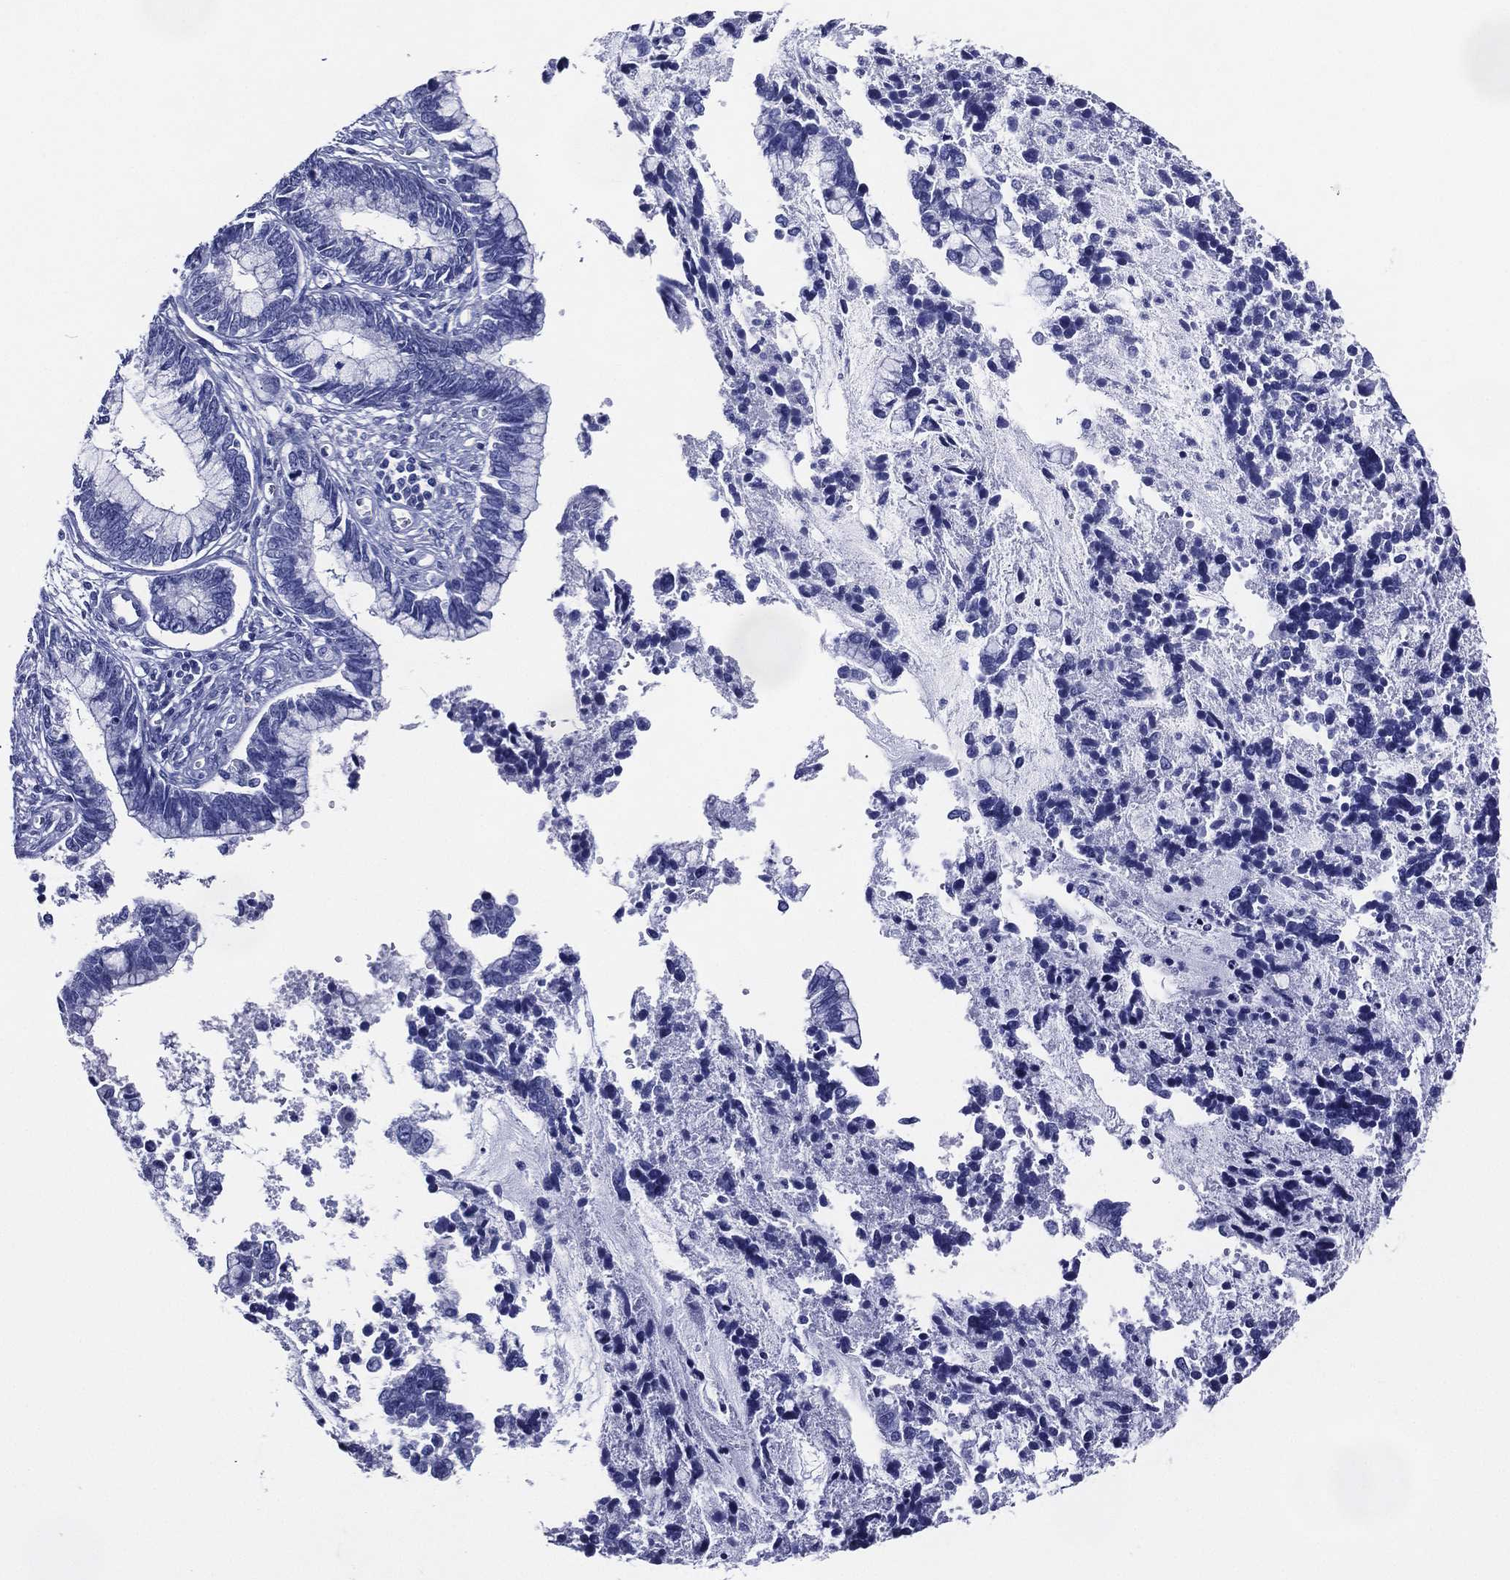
{"staining": {"intensity": "negative", "quantity": "none", "location": "none"}, "tissue": "cervical cancer", "cell_type": "Tumor cells", "image_type": "cancer", "snomed": [{"axis": "morphology", "description": "Adenocarcinoma, NOS"}, {"axis": "topography", "description": "Cervix"}], "caption": "Immunohistochemistry (IHC) micrograph of human adenocarcinoma (cervical) stained for a protein (brown), which exhibits no positivity in tumor cells.", "gene": "ACE2", "patient": {"sex": "female", "age": 44}}